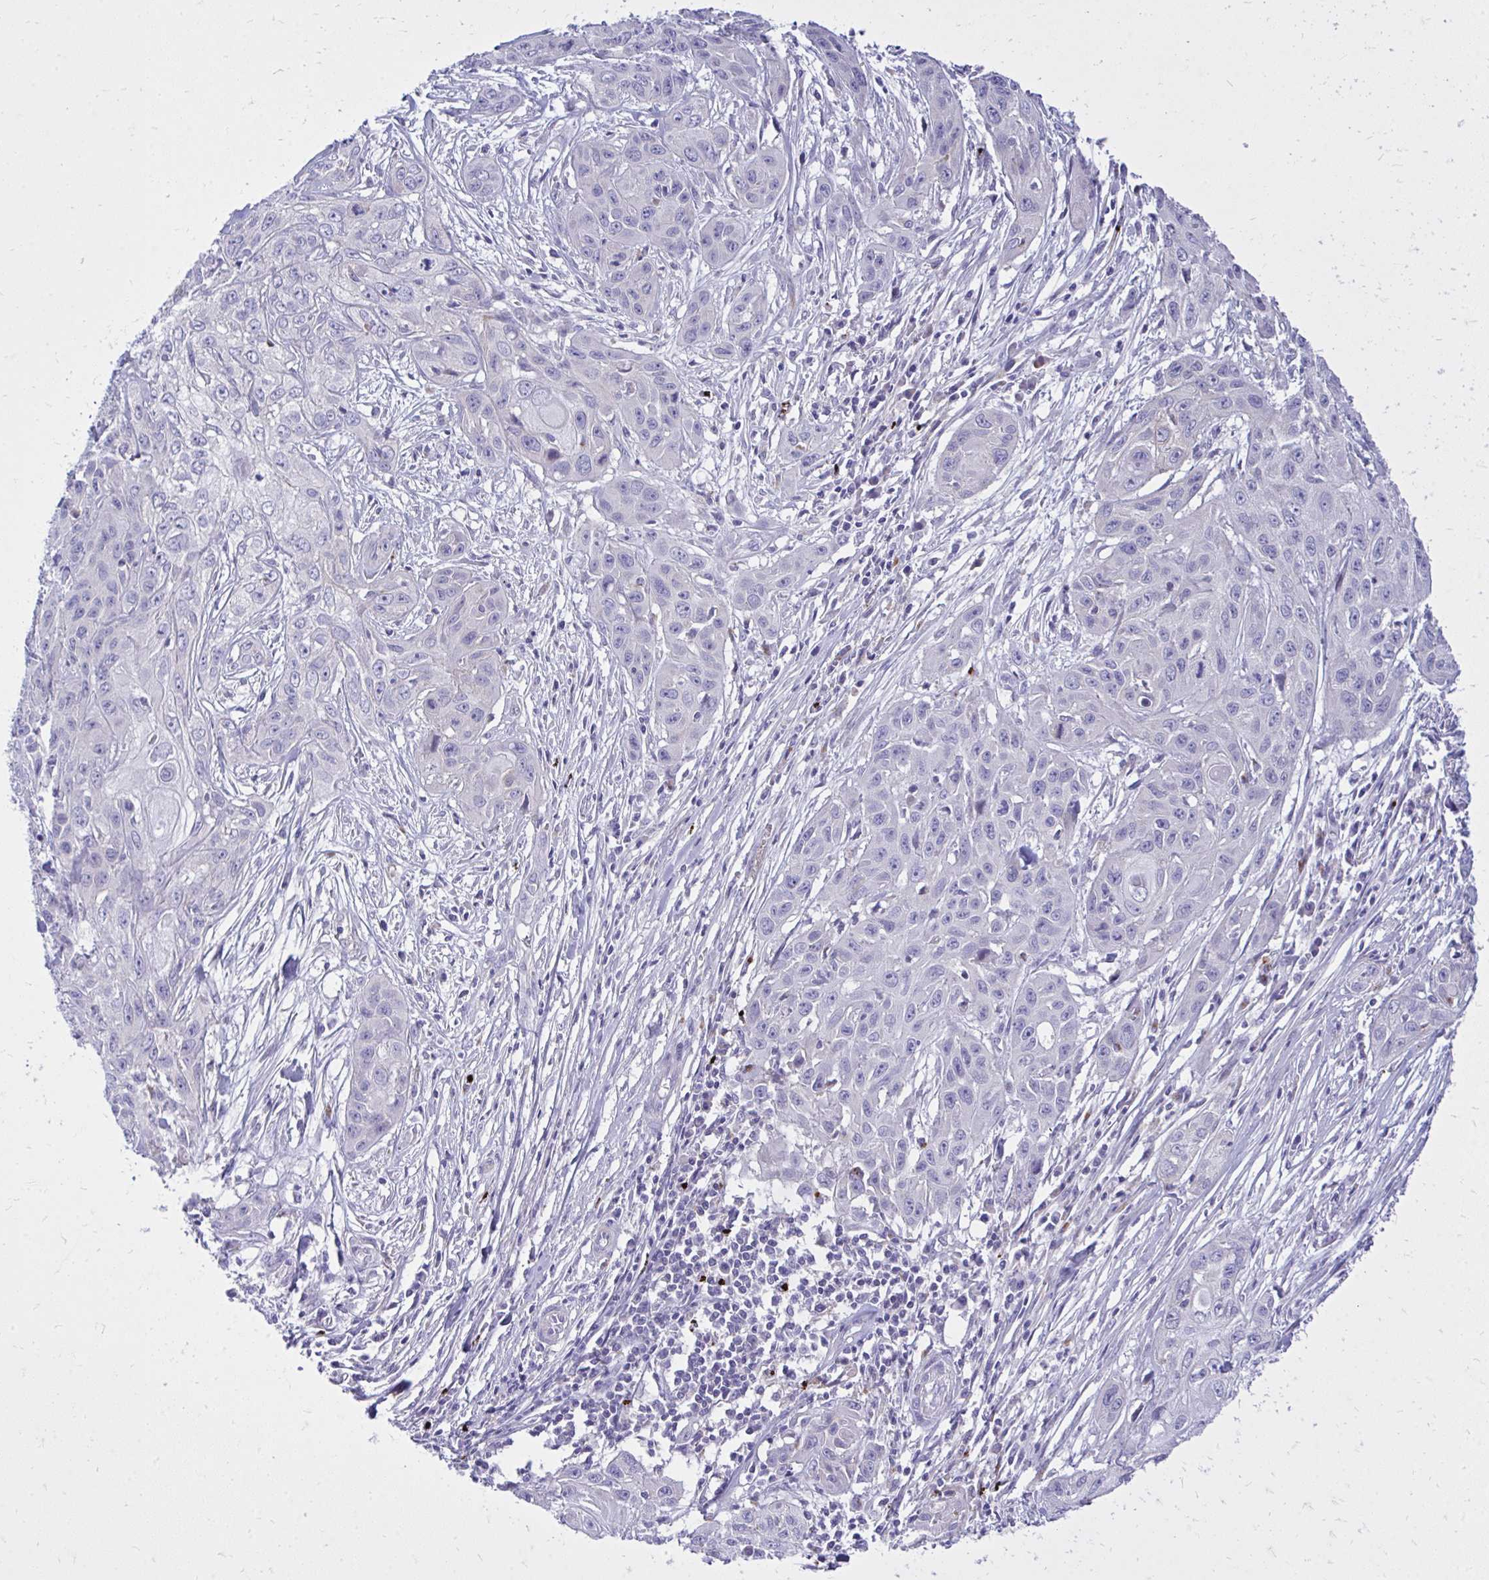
{"staining": {"intensity": "negative", "quantity": "none", "location": "none"}, "tissue": "skin cancer", "cell_type": "Tumor cells", "image_type": "cancer", "snomed": [{"axis": "morphology", "description": "Squamous cell carcinoma, NOS"}, {"axis": "topography", "description": "Skin"}, {"axis": "topography", "description": "Vulva"}], "caption": "IHC image of neoplastic tissue: skin cancer stained with DAB (3,3'-diaminobenzidine) demonstrates no significant protein positivity in tumor cells.", "gene": "TP53I11", "patient": {"sex": "female", "age": 83}}